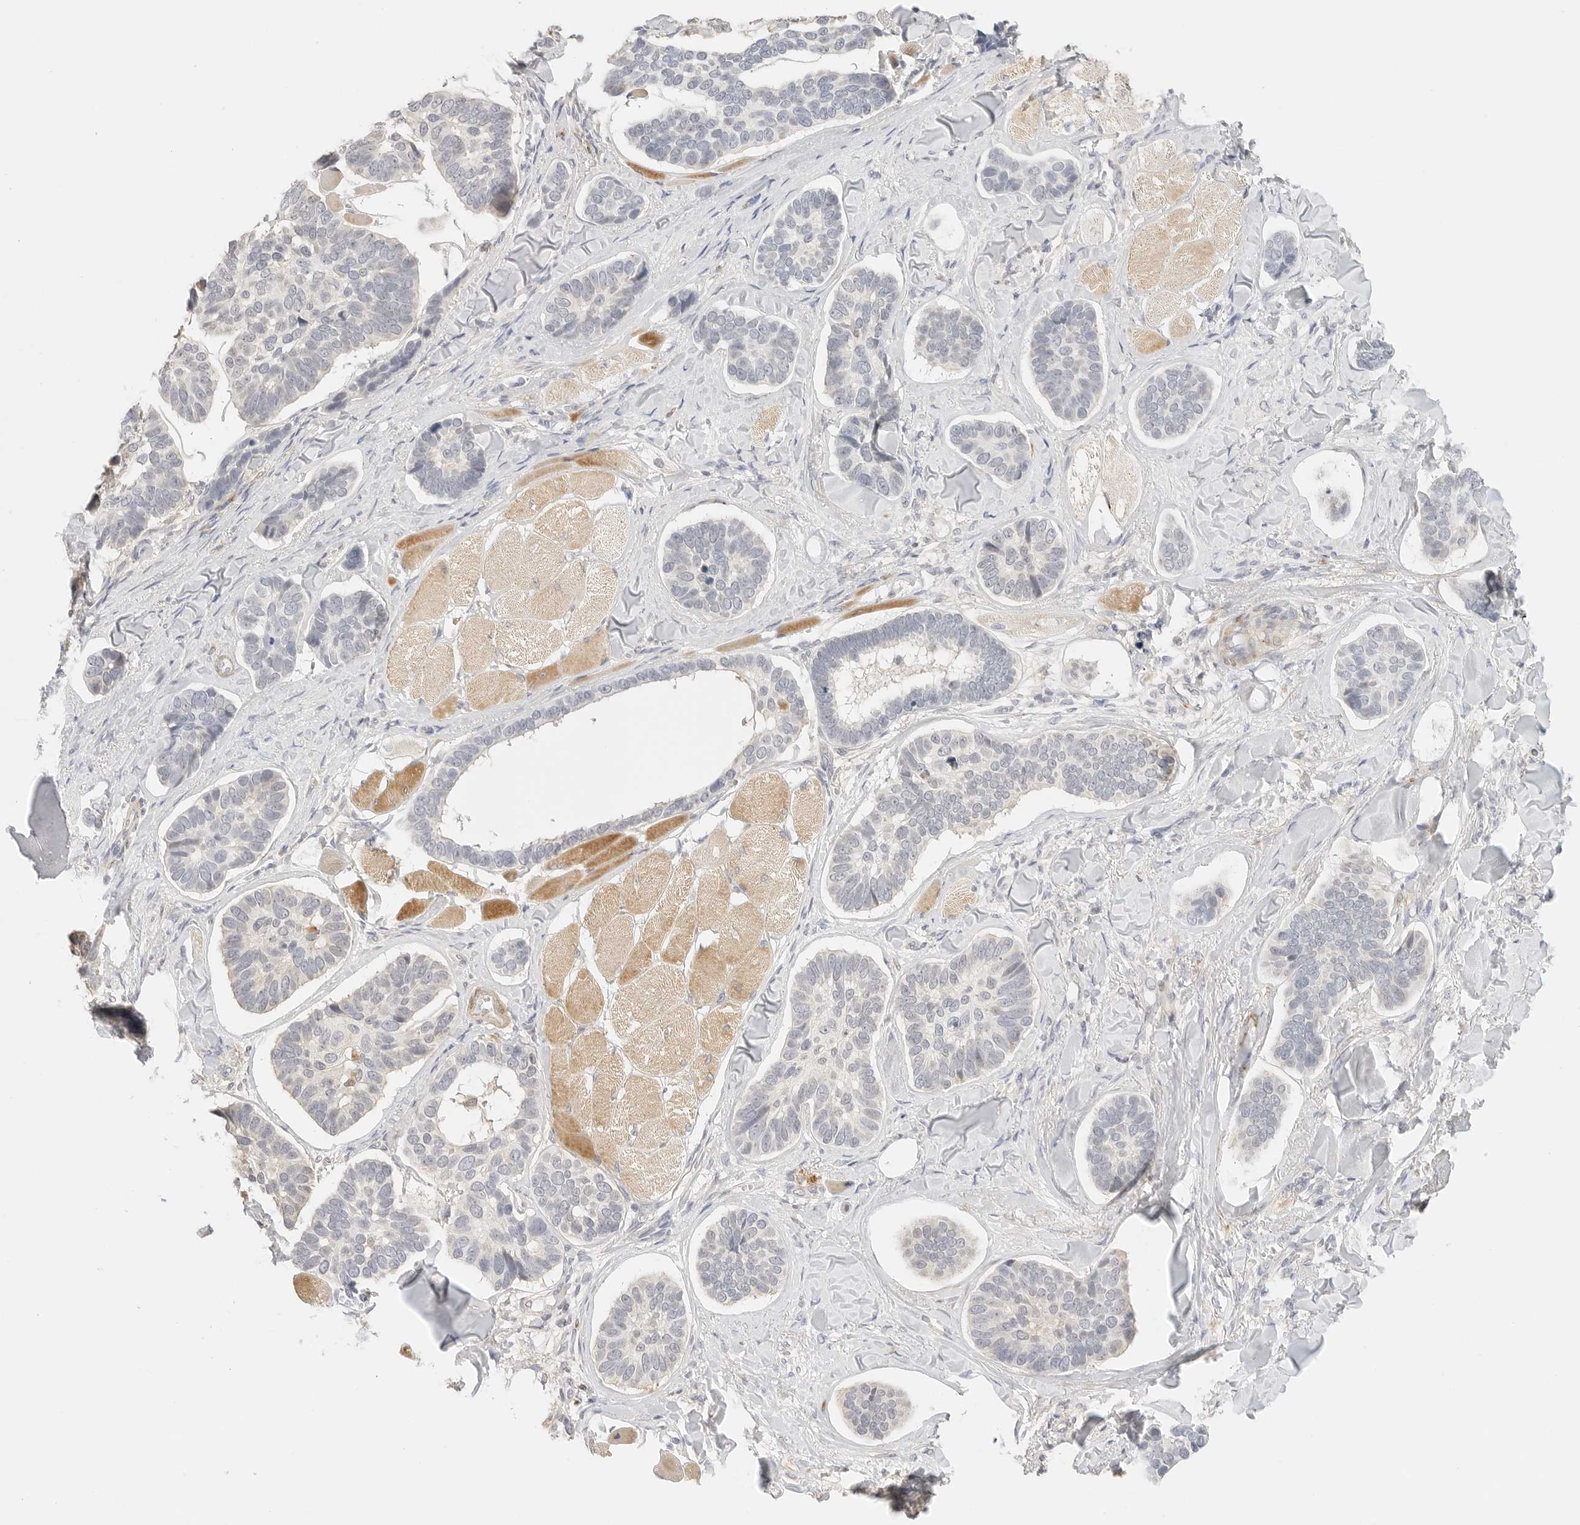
{"staining": {"intensity": "negative", "quantity": "none", "location": "none"}, "tissue": "skin cancer", "cell_type": "Tumor cells", "image_type": "cancer", "snomed": [{"axis": "morphology", "description": "Basal cell carcinoma"}, {"axis": "topography", "description": "Skin"}], "caption": "High power microscopy micrograph of an immunohistochemistry photomicrograph of skin cancer, revealing no significant positivity in tumor cells.", "gene": "PCDH19", "patient": {"sex": "male", "age": 62}}